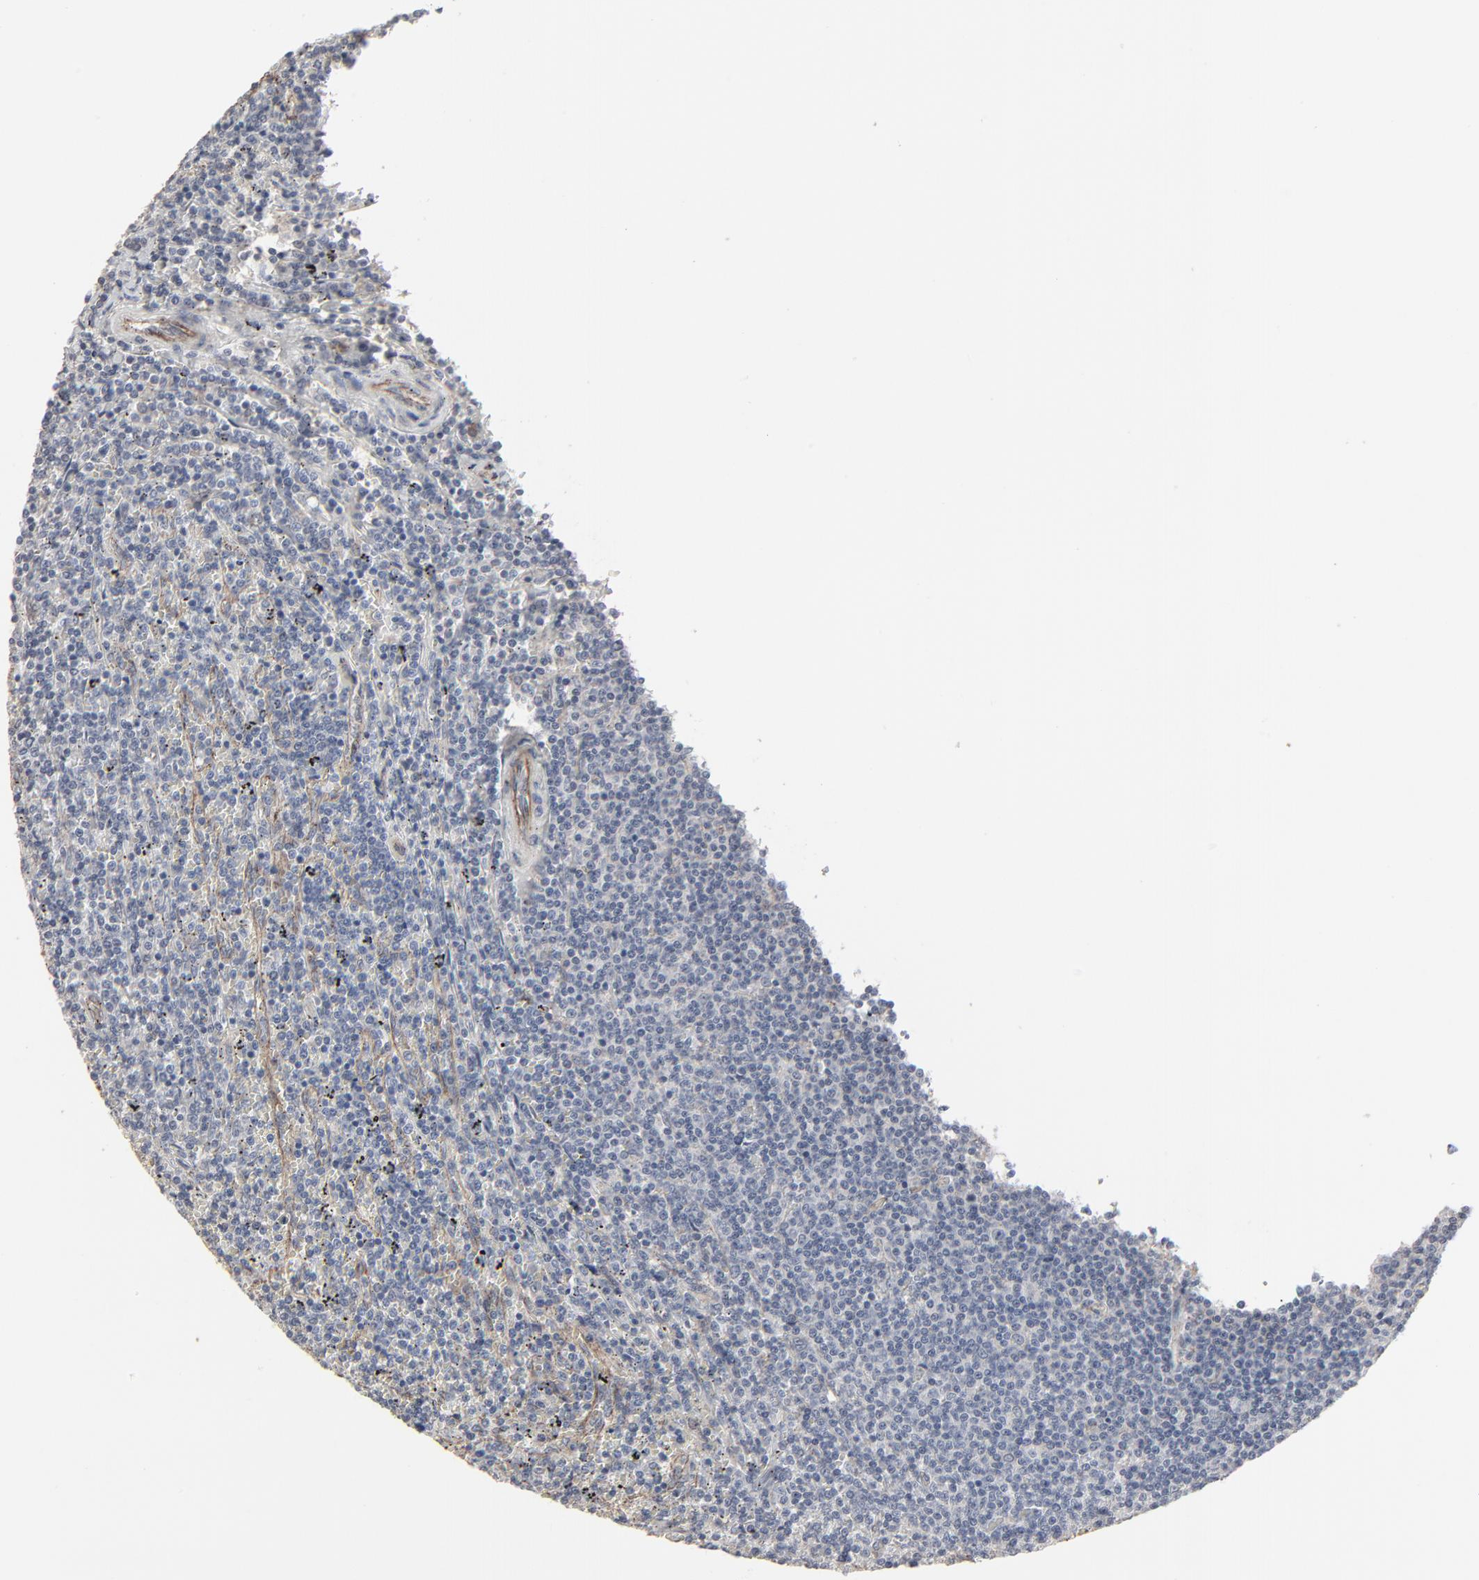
{"staining": {"intensity": "negative", "quantity": "none", "location": "none"}, "tissue": "lymphoma", "cell_type": "Tumor cells", "image_type": "cancer", "snomed": [{"axis": "morphology", "description": "Malignant lymphoma, non-Hodgkin's type, Low grade"}, {"axis": "topography", "description": "Spleen"}], "caption": "A histopathology image of human lymphoma is negative for staining in tumor cells.", "gene": "CTNND1", "patient": {"sex": "female", "age": 50}}